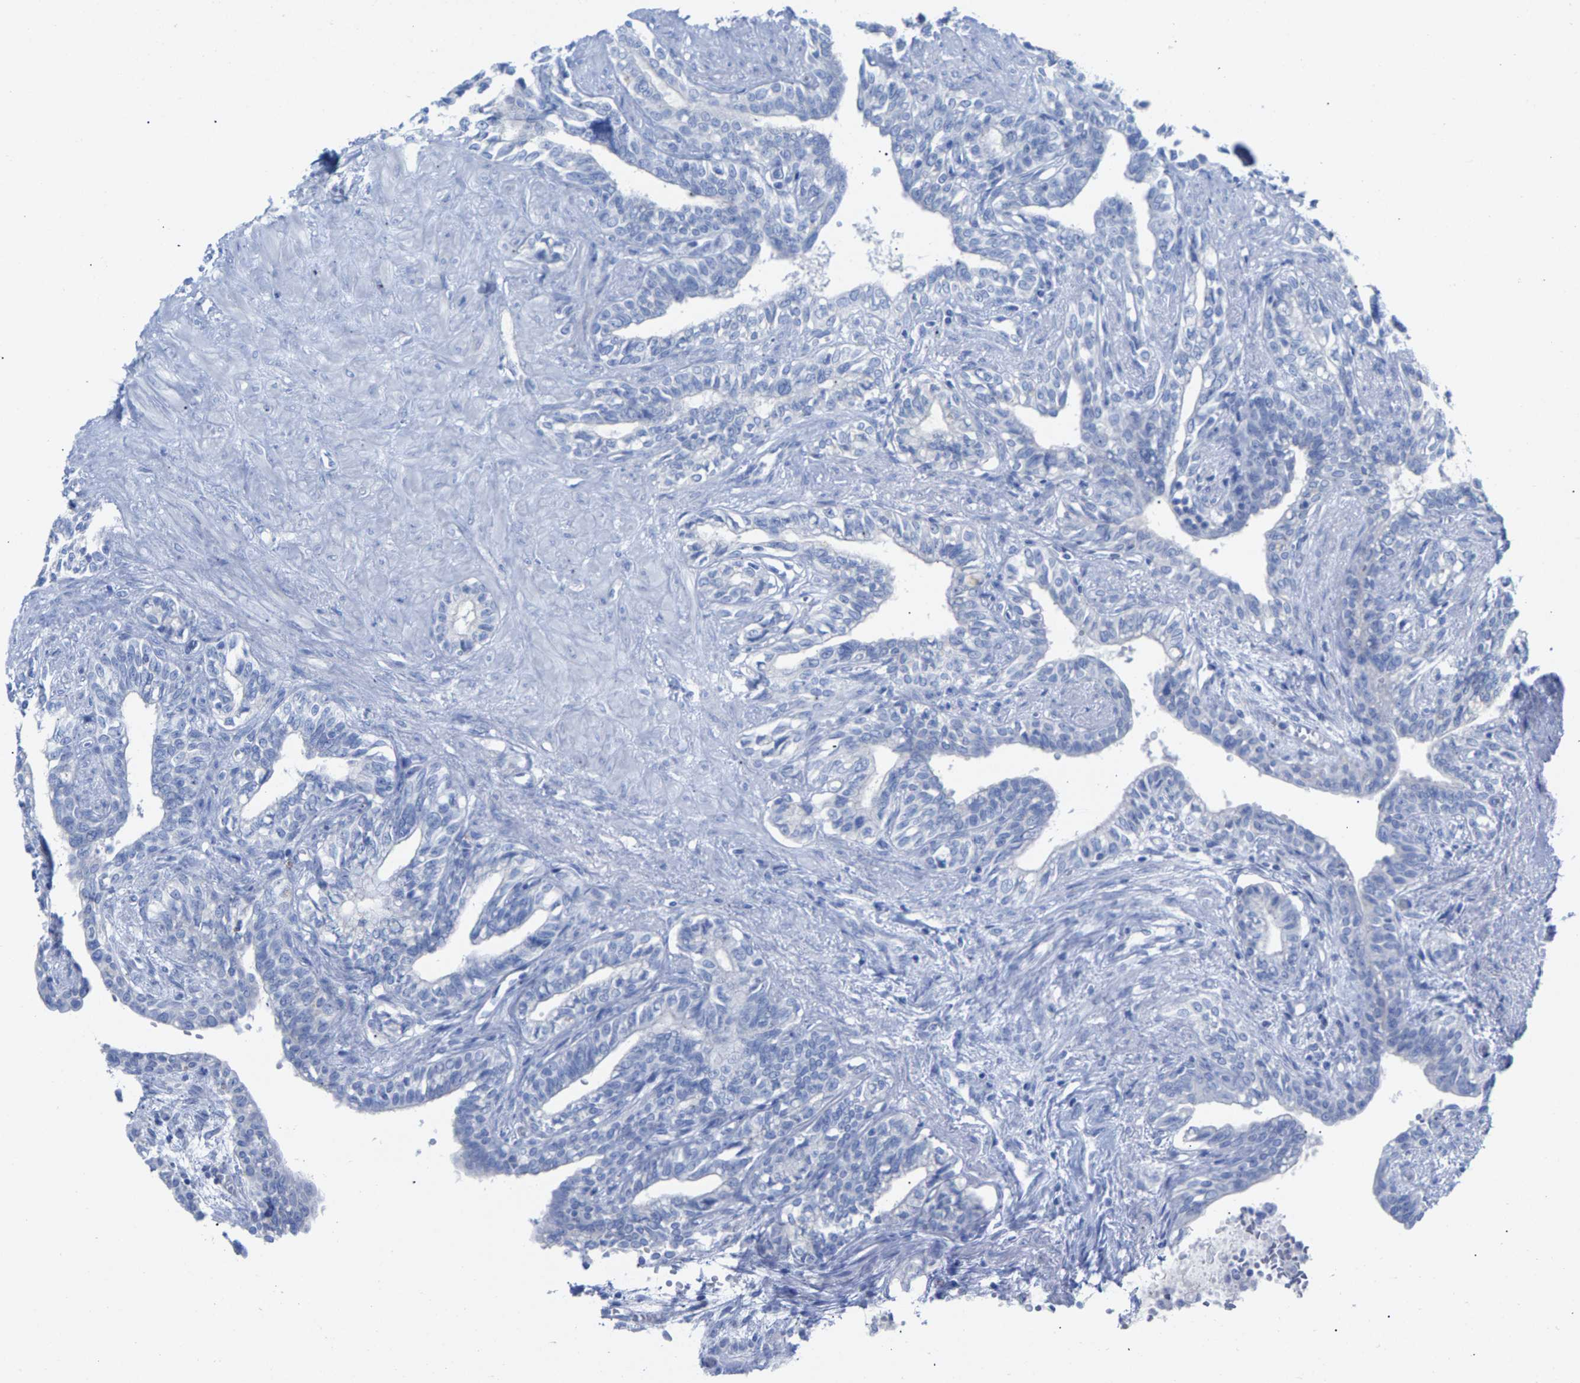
{"staining": {"intensity": "negative", "quantity": "none", "location": "none"}, "tissue": "seminal vesicle", "cell_type": "Glandular cells", "image_type": "normal", "snomed": [{"axis": "morphology", "description": "Normal tissue, NOS"}, {"axis": "morphology", "description": "Adenocarcinoma, High grade"}, {"axis": "topography", "description": "Prostate"}, {"axis": "topography", "description": "Seminal veicle"}], "caption": "Seminal vesicle was stained to show a protein in brown. There is no significant expression in glandular cells. (DAB immunohistochemistry (IHC) visualized using brightfield microscopy, high magnification).", "gene": "CPA1", "patient": {"sex": "male", "age": 55}}